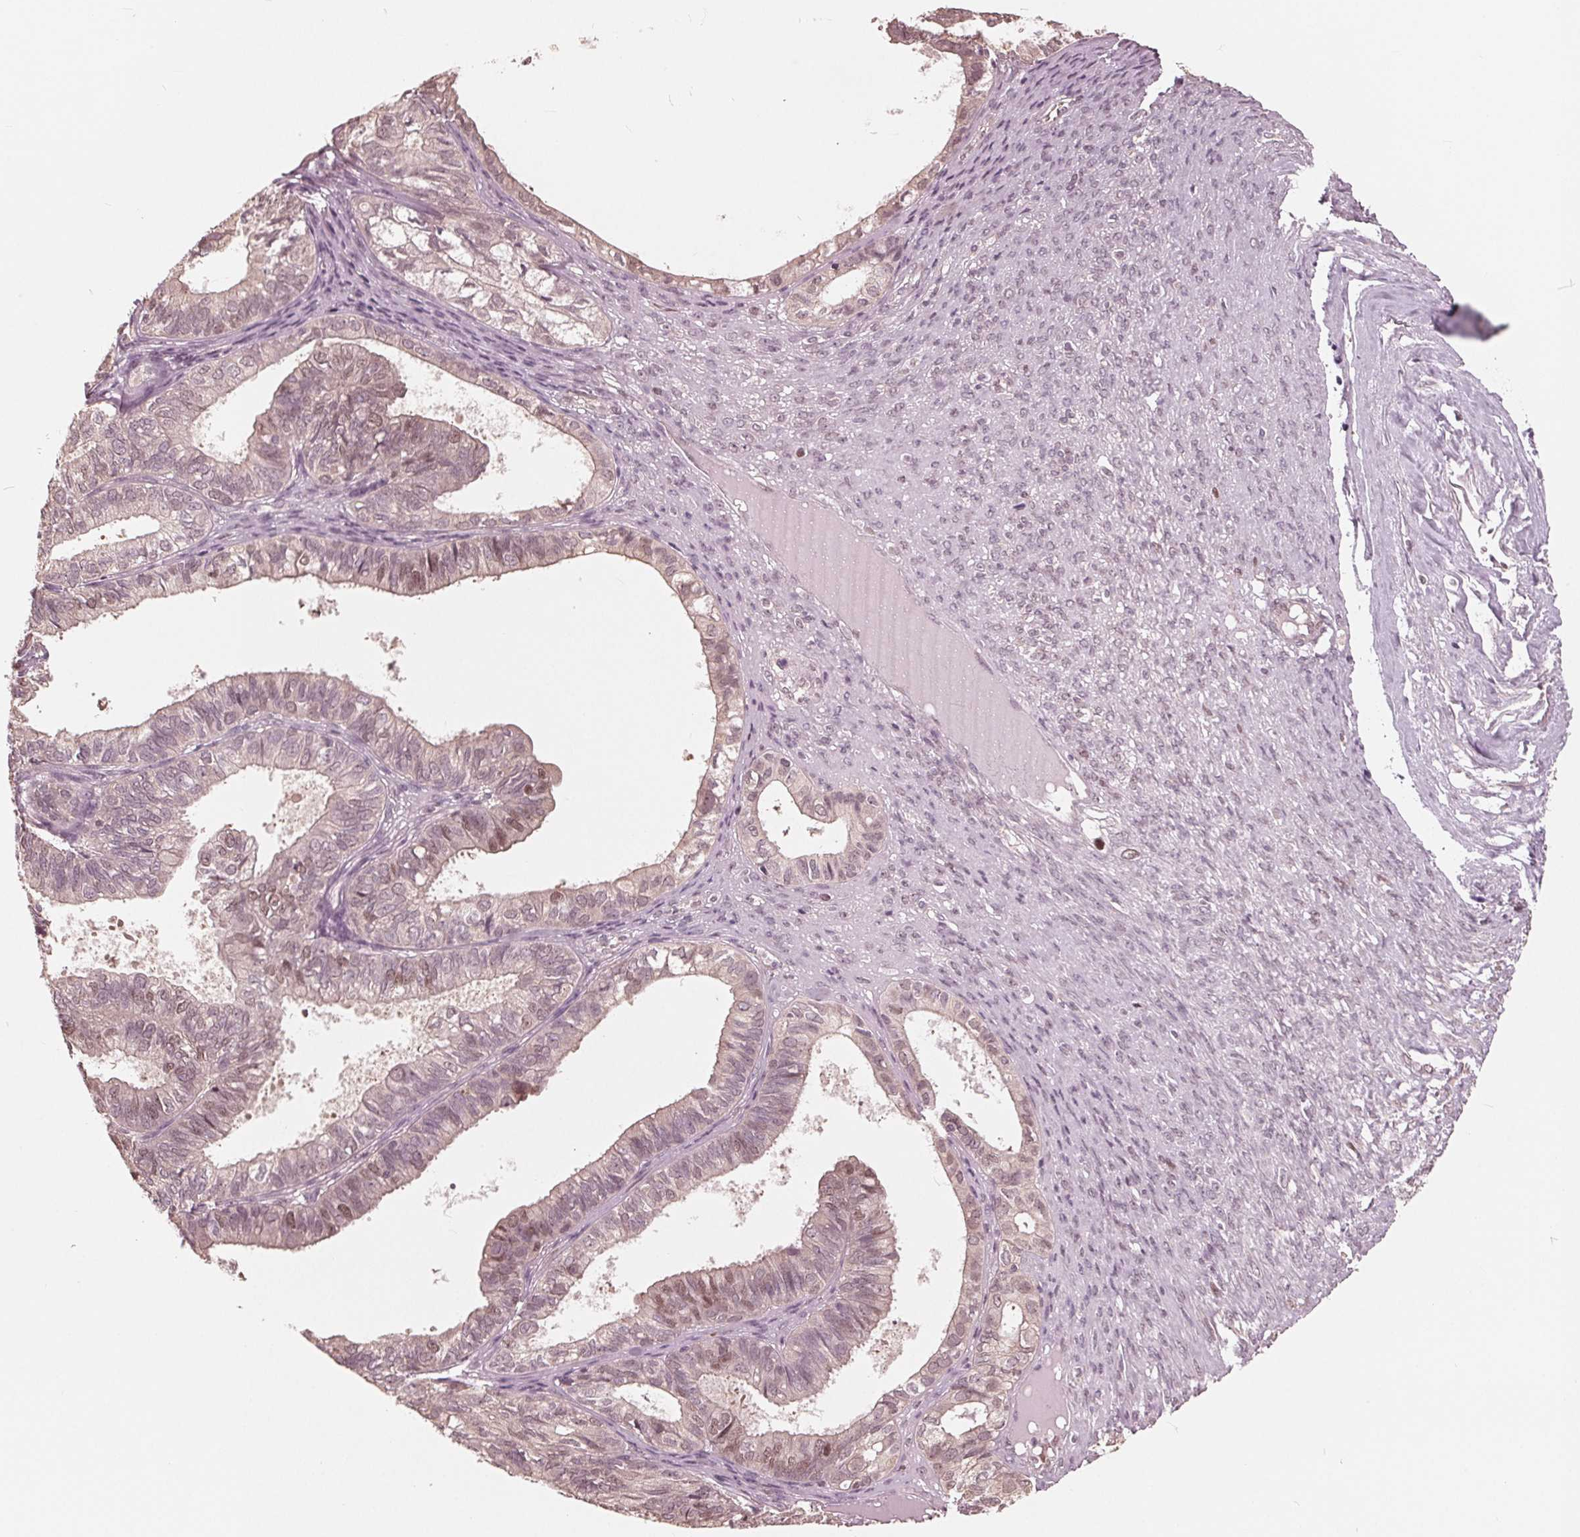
{"staining": {"intensity": "weak", "quantity": "25%-75%", "location": "cytoplasmic/membranous,nuclear"}, "tissue": "ovarian cancer", "cell_type": "Tumor cells", "image_type": "cancer", "snomed": [{"axis": "morphology", "description": "Carcinoma, endometroid"}, {"axis": "topography", "description": "Ovary"}], "caption": "A low amount of weak cytoplasmic/membranous and nuclear staining is seen in approximately 25%-75% of tumor cells in ovarian cancer tissue. (DAB (3,3'-diaminobenzidine) IHC, brown staining for protein, blue staining for nuclei).", "gene": "HIRIP3", "patient": {"sex": "female", "age": 64}}